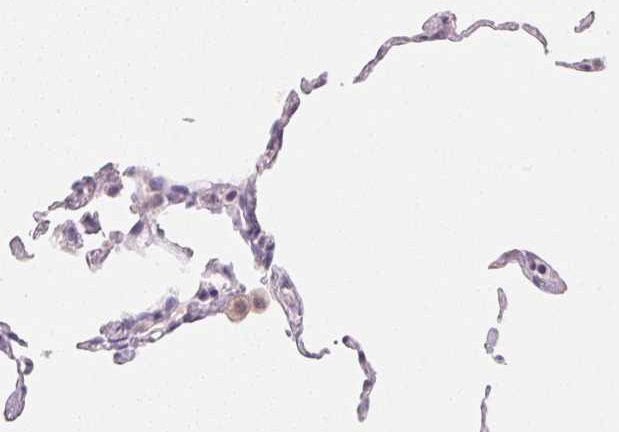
{"staining": {"intensity": "negative", "quantity": "none", "location": "none"}, "tissue": "lung", "cell_type": "Alveolar cells", "image_type": "normal", "snomed": [{"axis": "morphology", "description": "Normal tissue, NOS"}, {"axis": "topography", "description": "Lung"}], "caption": "This image is of normal lung stained with immunohistochemistry (IHC) to label a protein in brown with the nuclei are counter-stained blue. There is no expression in alveolar cells.", "gene": "SLC6A18", "patient": {"sex": "female", "age": 57}}